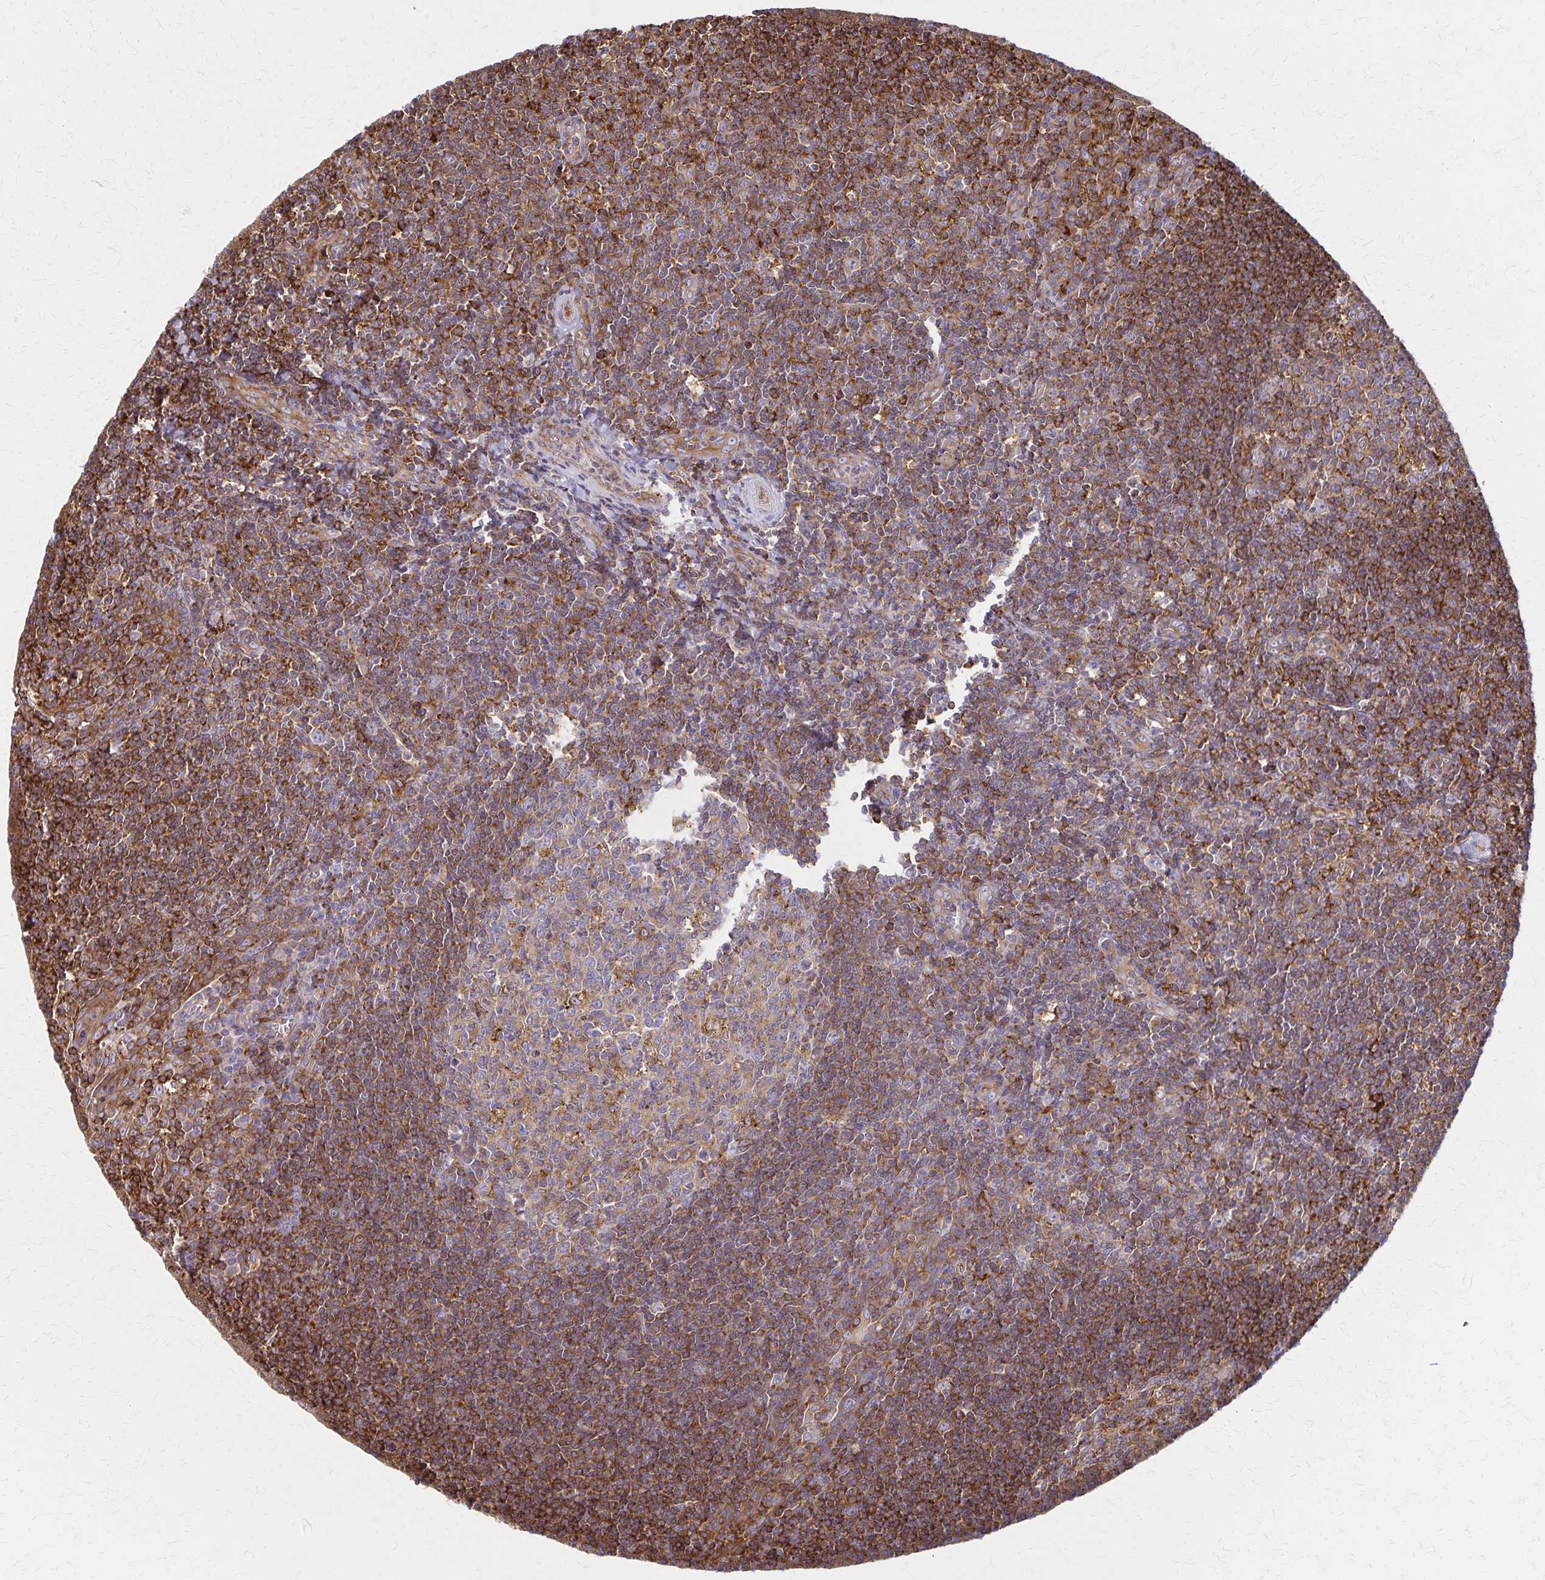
{"staining": {"intensity": "moderate", "quantity": ">75%", "location": "cytoplasmic/membranous"}, "tissue": "tonsil", "cell_type": "Germinal center cells", "image_type": "normal", "snomed": [{"axis": "morphology", "description": "Normal tissue, NOS"}, {"axis": "morphology", "description": "Inflammation, NOS"}, {"axis": "topography", "description": "Tonsil"}], "caption": "A histopathology image showing moderate cytoplasmic/membranous positivity in approximately >75% of germinal center cells in benign tonsil, as visualized by brown immunohistochemical staining.", "gene": "WASF2", "patient": {"sex": "female", "age": 31}}